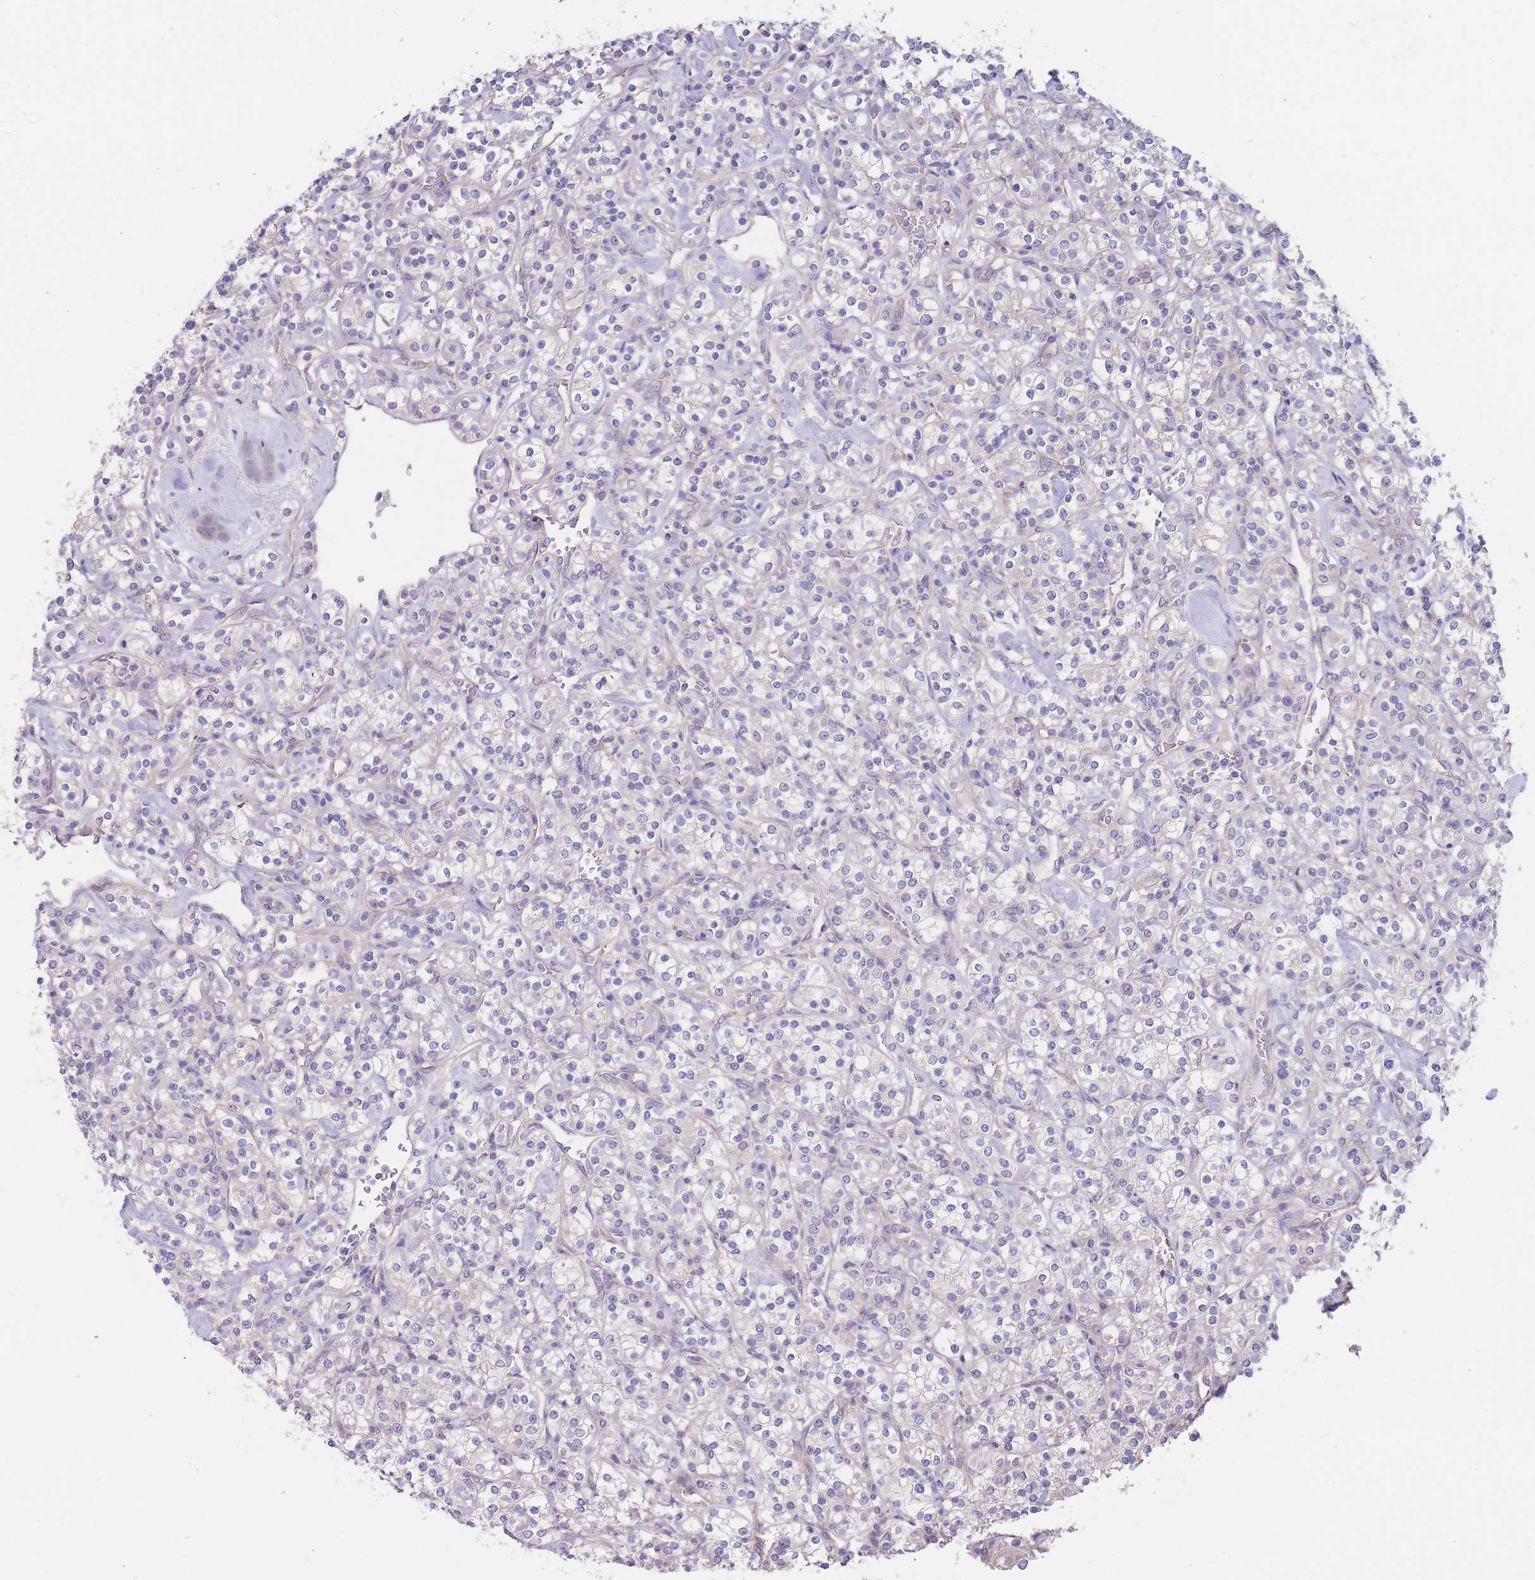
{"staining": {"intensity": "negative", "quantity": "none", "location": "none"}, "tissue": "renal cancer", "cell_type": "Tumor cells", "image_type": "cancer", "snomed": [{"axis": "morphology", "description": "Adenocarcinoma, NOS"}, {"axis": "topography", "description": "Kidney"}], "caption": "The photomicrograph reveals no staining of tumor cells in adenocarcinoma (renal).", "gene": "ZNF281", "patient": {"sex": "male", "age": 77}}